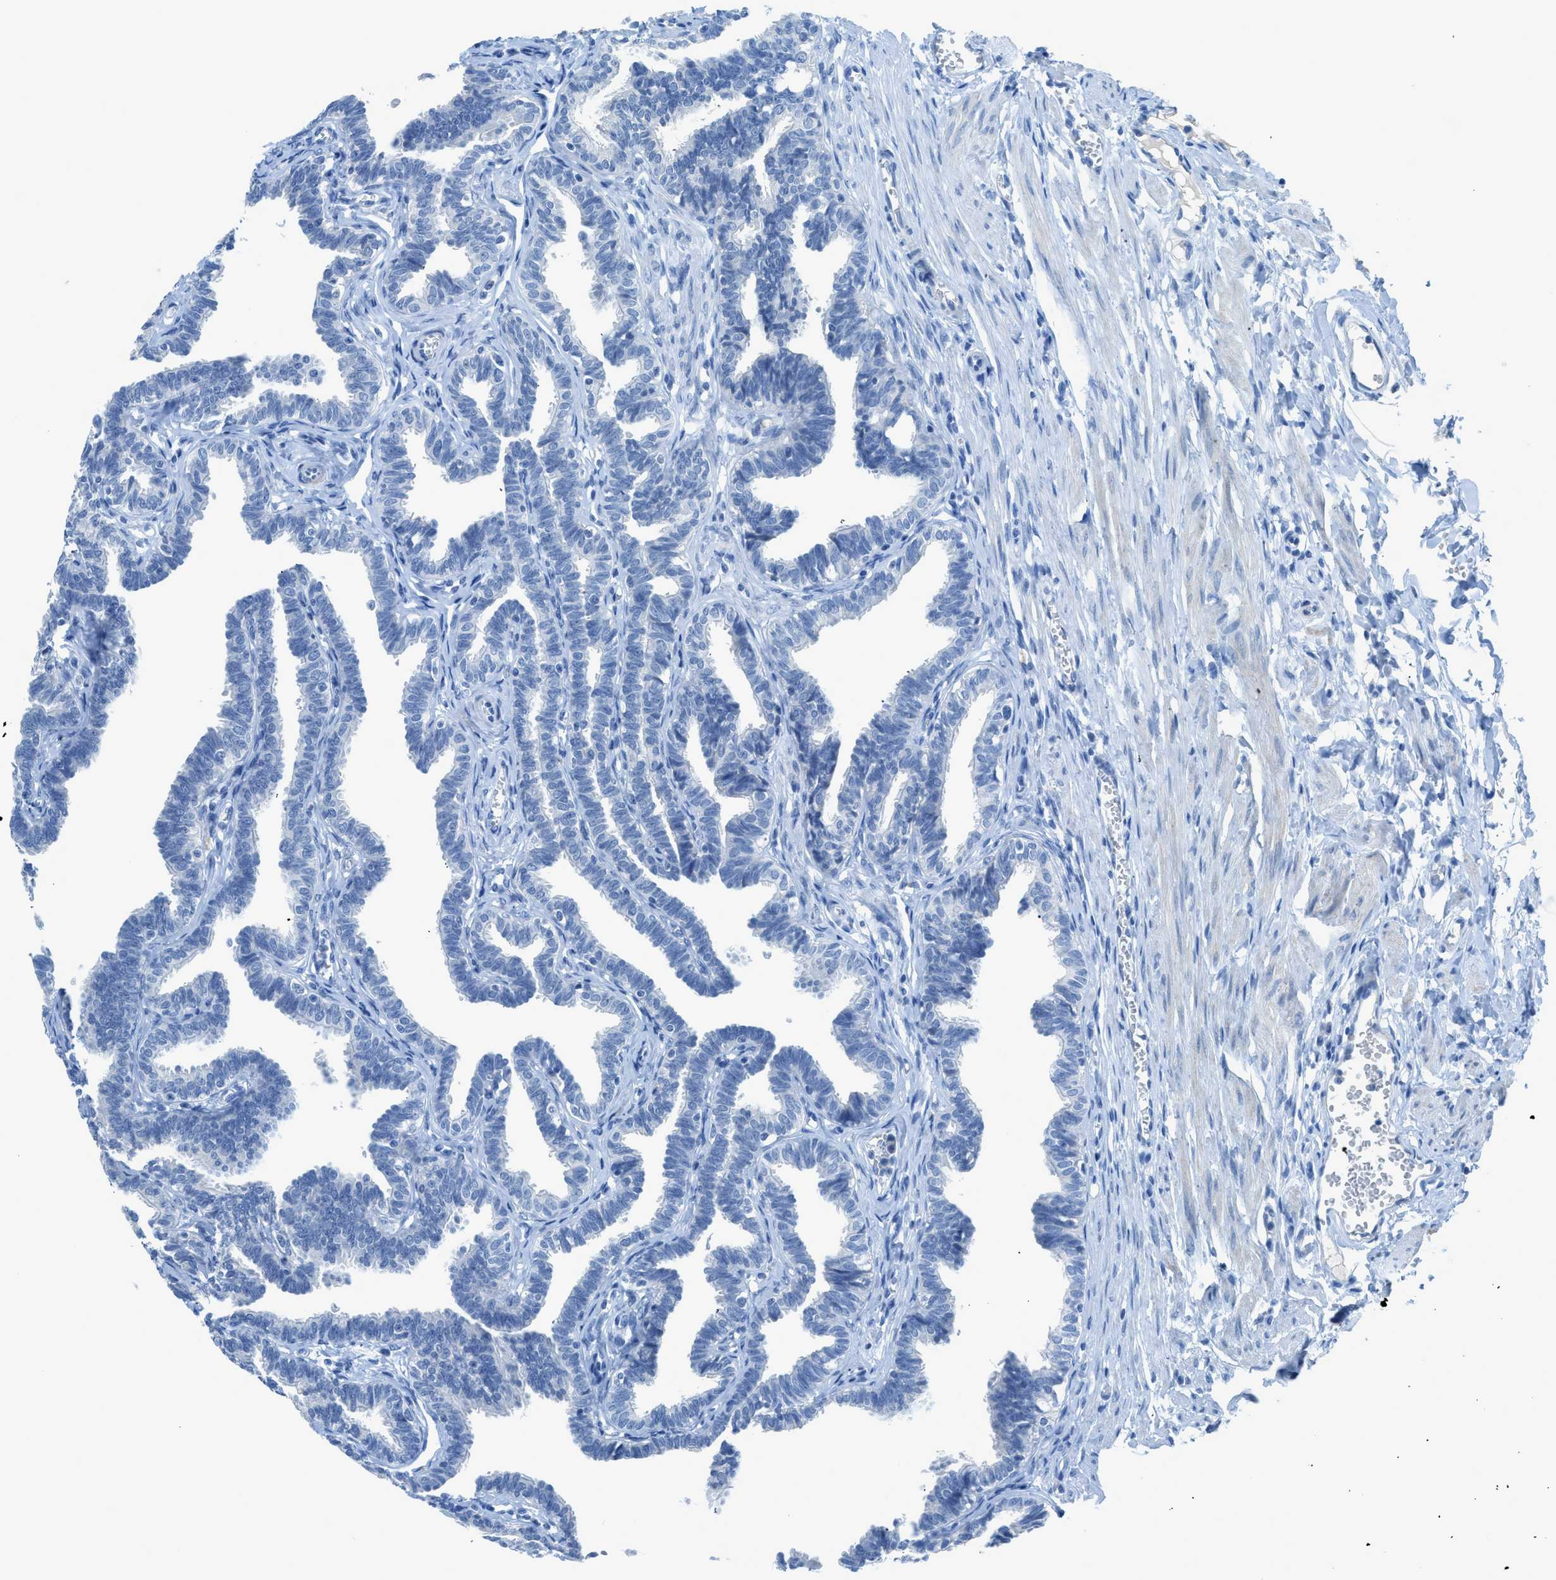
{"staining": {"intensity": "negative", "quantity": "none", "location": "none"}, "tissue": "fallopian tube", "cell_type": "Glandular cells", "image_type": "normal", "snomed": [{"axis": "morphology", "description": "Normal tissue, NOS"}, {"axis": "topography", "description": "Fallopian tube"}, {"axis": "topography", "description": "Ovary"}], "caption": "Human fallopian tube stained for a protein using IHC demonstrates no expression in glandular cells.", "gene": "ACAN", "patient": {"sex": "female", "age": 23}}